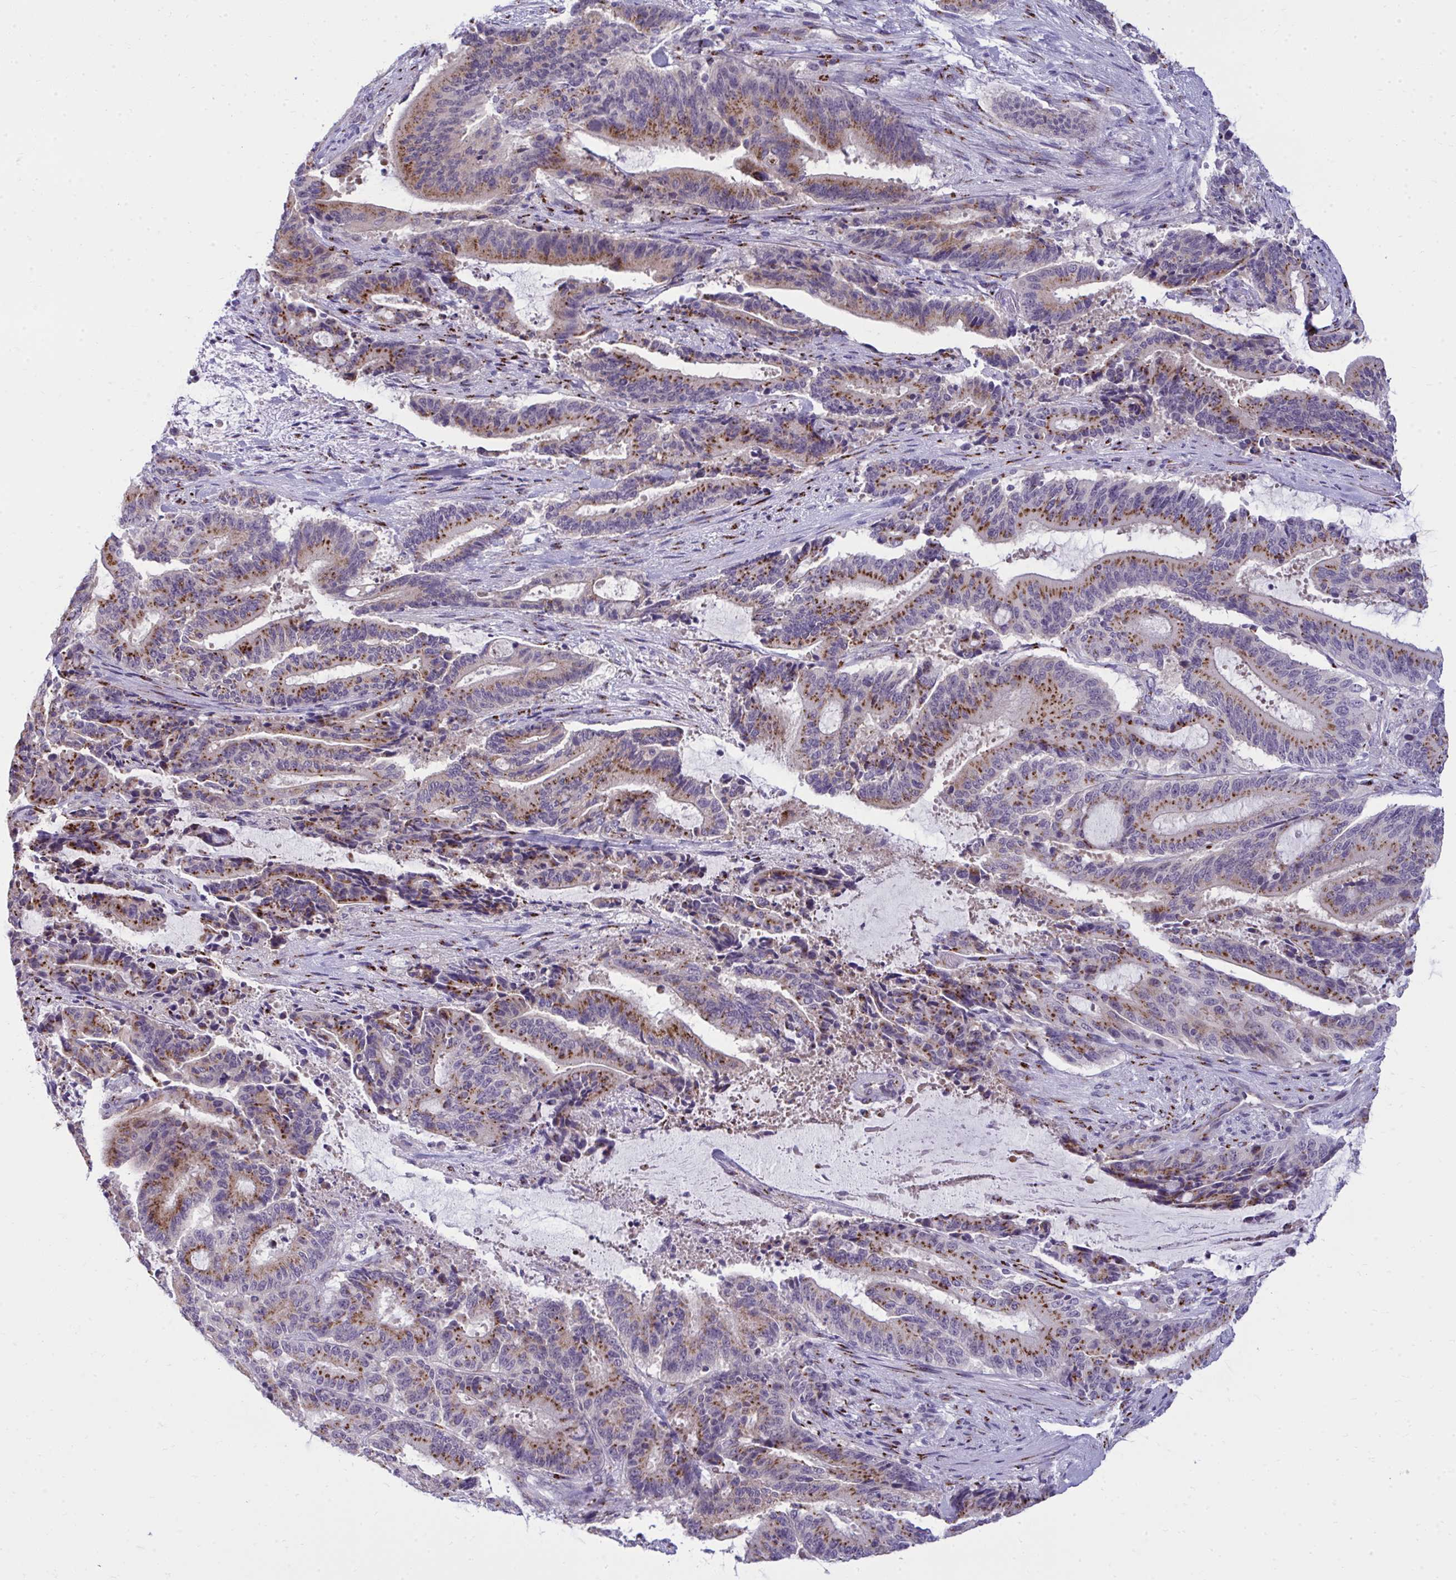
{"staining": {"intensity": "moderate", "quantity": ">75%", "location": "cytoplasmic/membranous"}, "tissue": "liver cancer", "cell_type": "Tumor cells", "image_type": "cancer", "snomed": [{"axis": "morphology", "description": "Normal tissue, NOS"}, {"axis": "morphology", "description": "Cholangiocarcinoma"}, {"axis": "topography", "description": "Liver"}, {"axis": "topography", "description": "Peripheral nerve tissue"}], "caption": "Liver cholangiocarcinoma stained for a protein (brown) shows moderate cytoplasmic/membranous positive staining in about >75% of tumor cells.", "gene": "DTX4", "patient": {"sex": "female", "age": 73}}